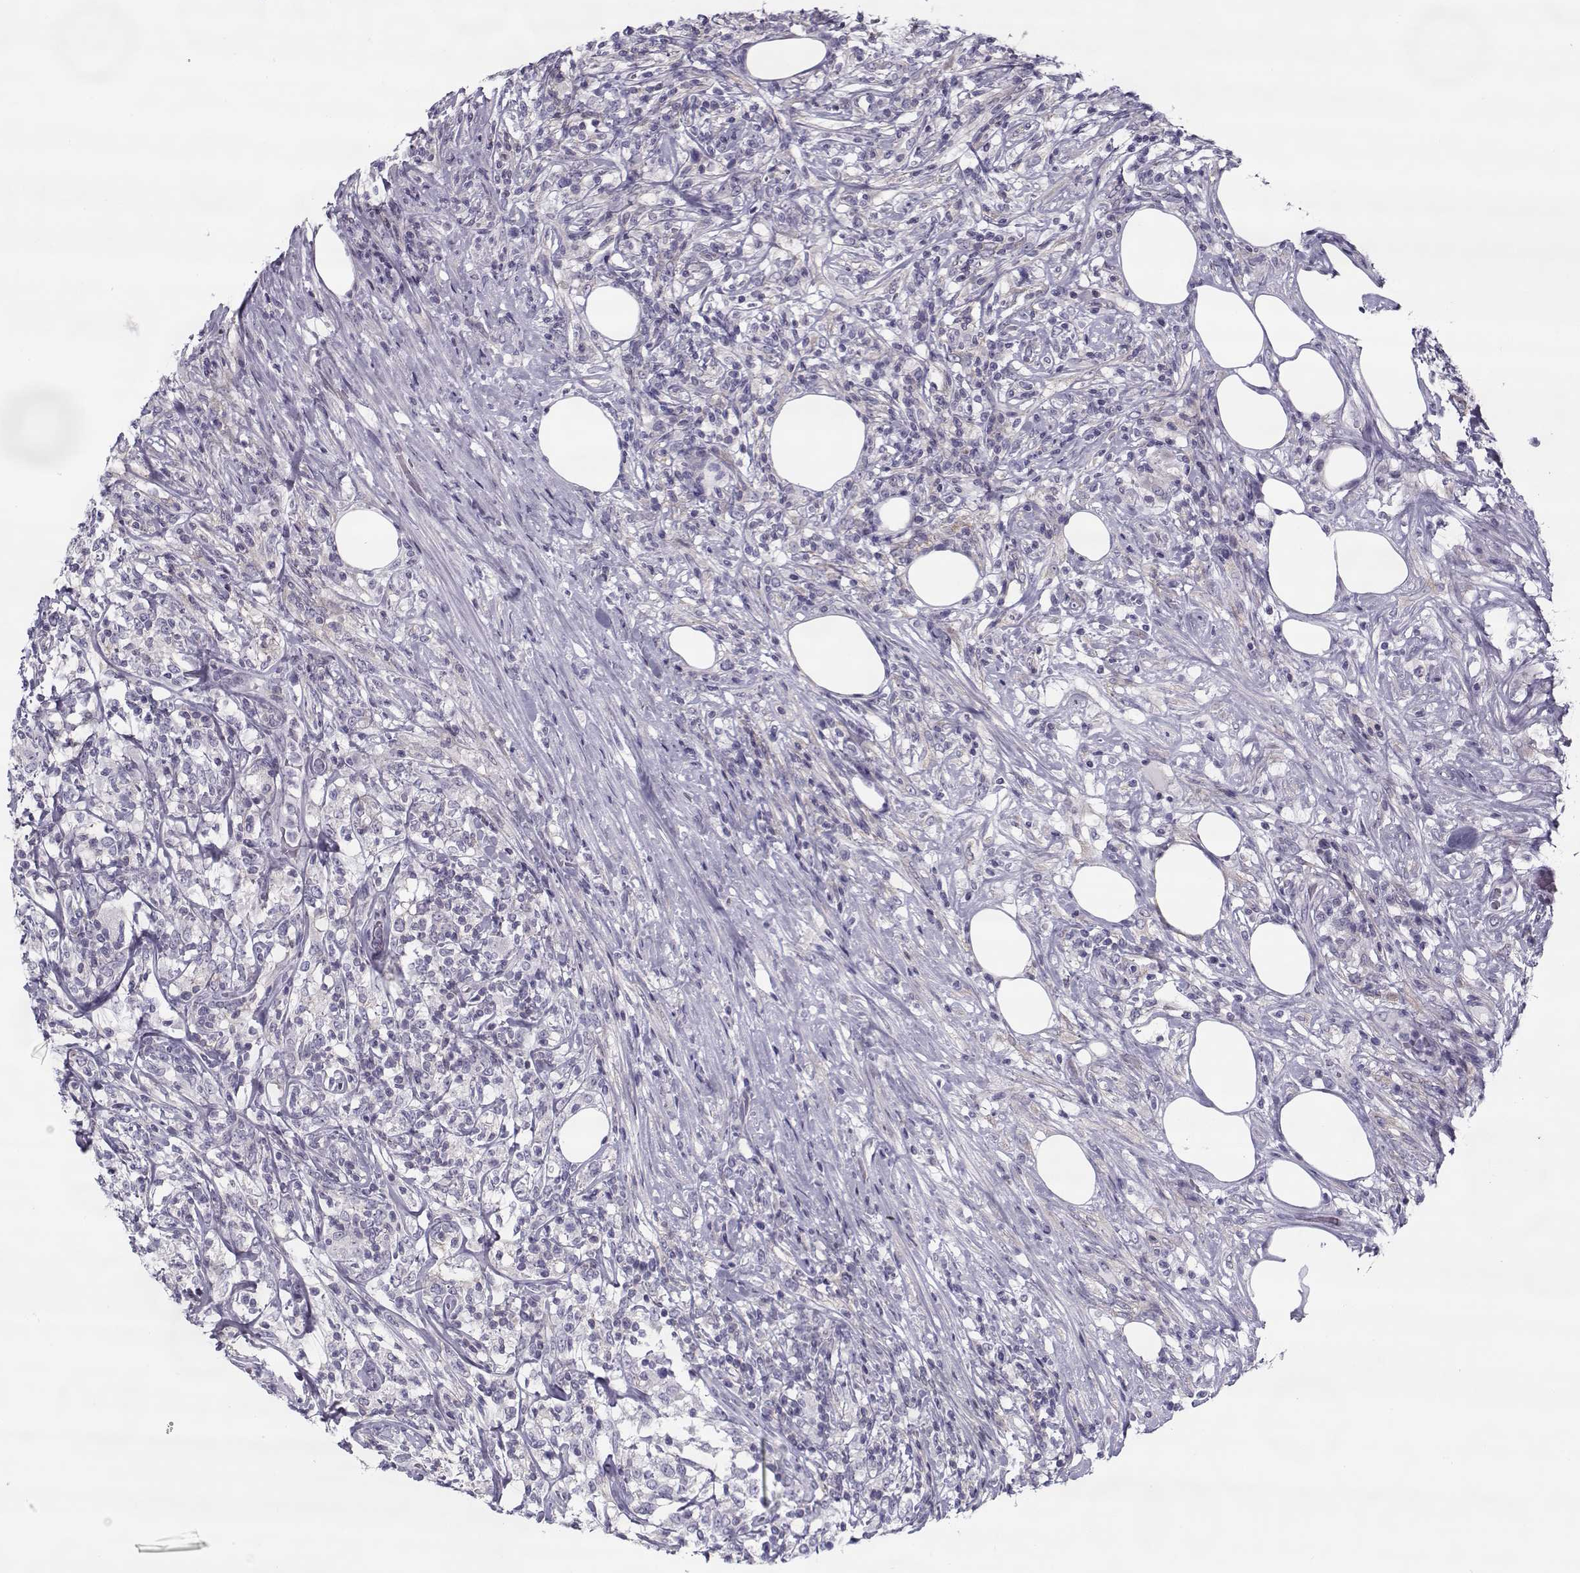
{"staining": {"intensity": "negative", "quantity": "none", "location": "none"}, "tissue": "lymphoma", "cell_type": "Tumor cells", "image_type": "cancer", "snomed": [{"axis": "morphology", "description": "Malignant lymphoma, non-Hodgkin's type, High grade"}, {"axis": "topography", "description": "Lymph node"}], "caption": "There is no significant expression in tumor cells of malignant lymphoma, non-Hodgkin's type (high-grade). Brightfield microscopy of IHC stained with DAB (3,3'-diaminobenzidine) (brown) and hematoxylin (blue), captured at high magnification.", "gene": "PP2D1", "patient": {"sex": "female", "age": 84}}